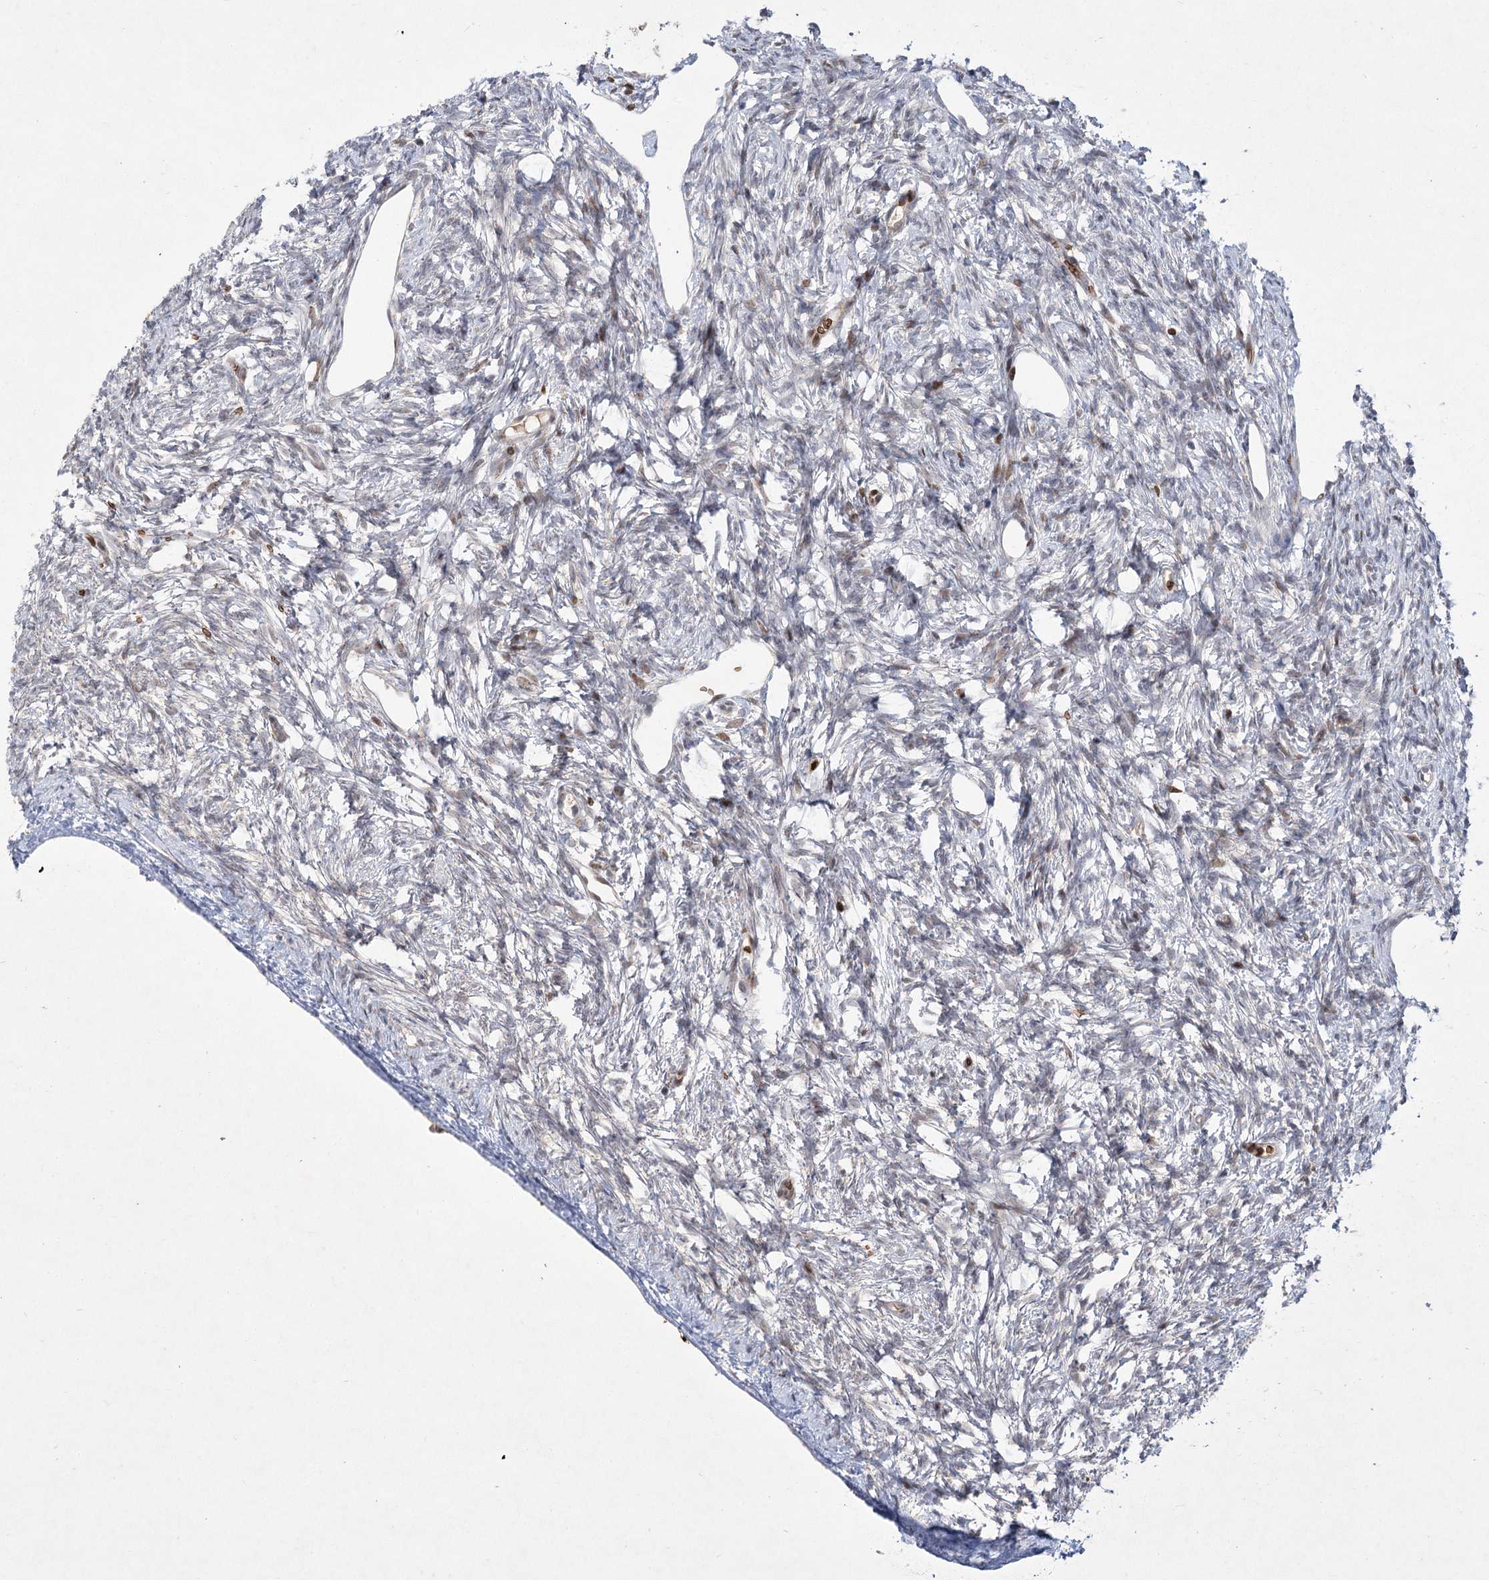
{"staining": {"intensity": "negative", "quantity": "none", "location": "none"}, "tissue": "ovary", "cell_type": "Ovarian stroma cells", "image_type": "normal", "snomed": [{"axis": "morphology", "description": "Normal tissue, NOS"}, {"axis": "topography", "description": "Ovary"}], "caption": "A high-resolution histopathology image shows immunohistochemistry (IHC) staining of benign ovary, which shows no significant positivity in ovarian stroma cells.", "gene": "NSMCE4A", "patient": {"sex": "female", "age": 33}}